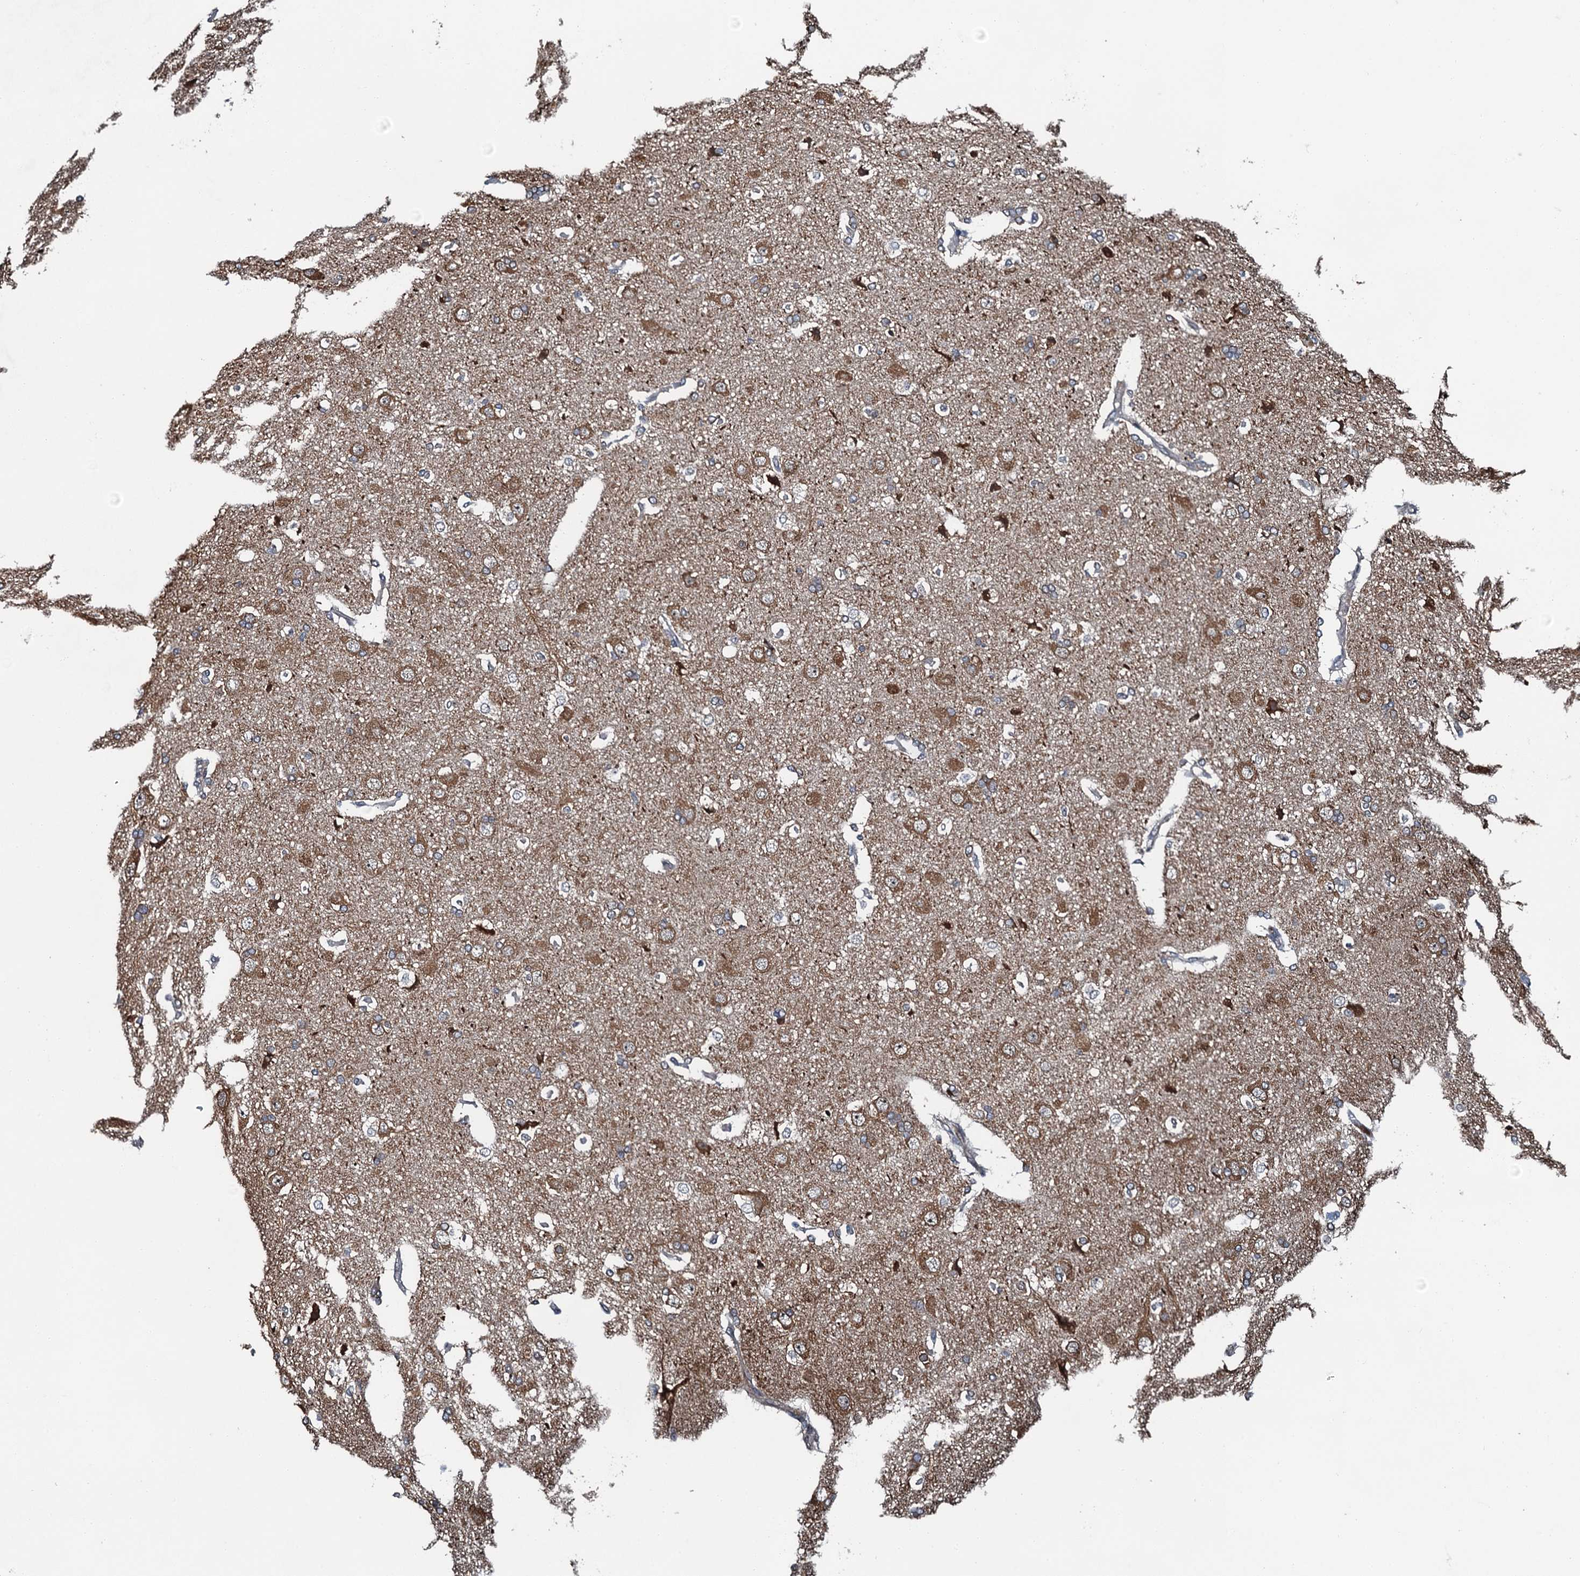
{"staining": {"intensity": "negative", "quantity": "none", "location": "none"}, "tissue": "cerebral cortex", "cell_type": "Endothelial cells", "image_type": "normal", "snomed": [{"axis": "morphology", "description": "Normal tissue, NOS"}, {"axis": "topography", "description": "Cerebral cortex"}], "caption": "Protein analysis of benign cerebral cortex displays no significant expression in endothelial cells. (DAB IHC visualized using brightfield microscopy, high magnification).", "gene": "WHAMM", "patient": {"sex": "male", "age": 62}}